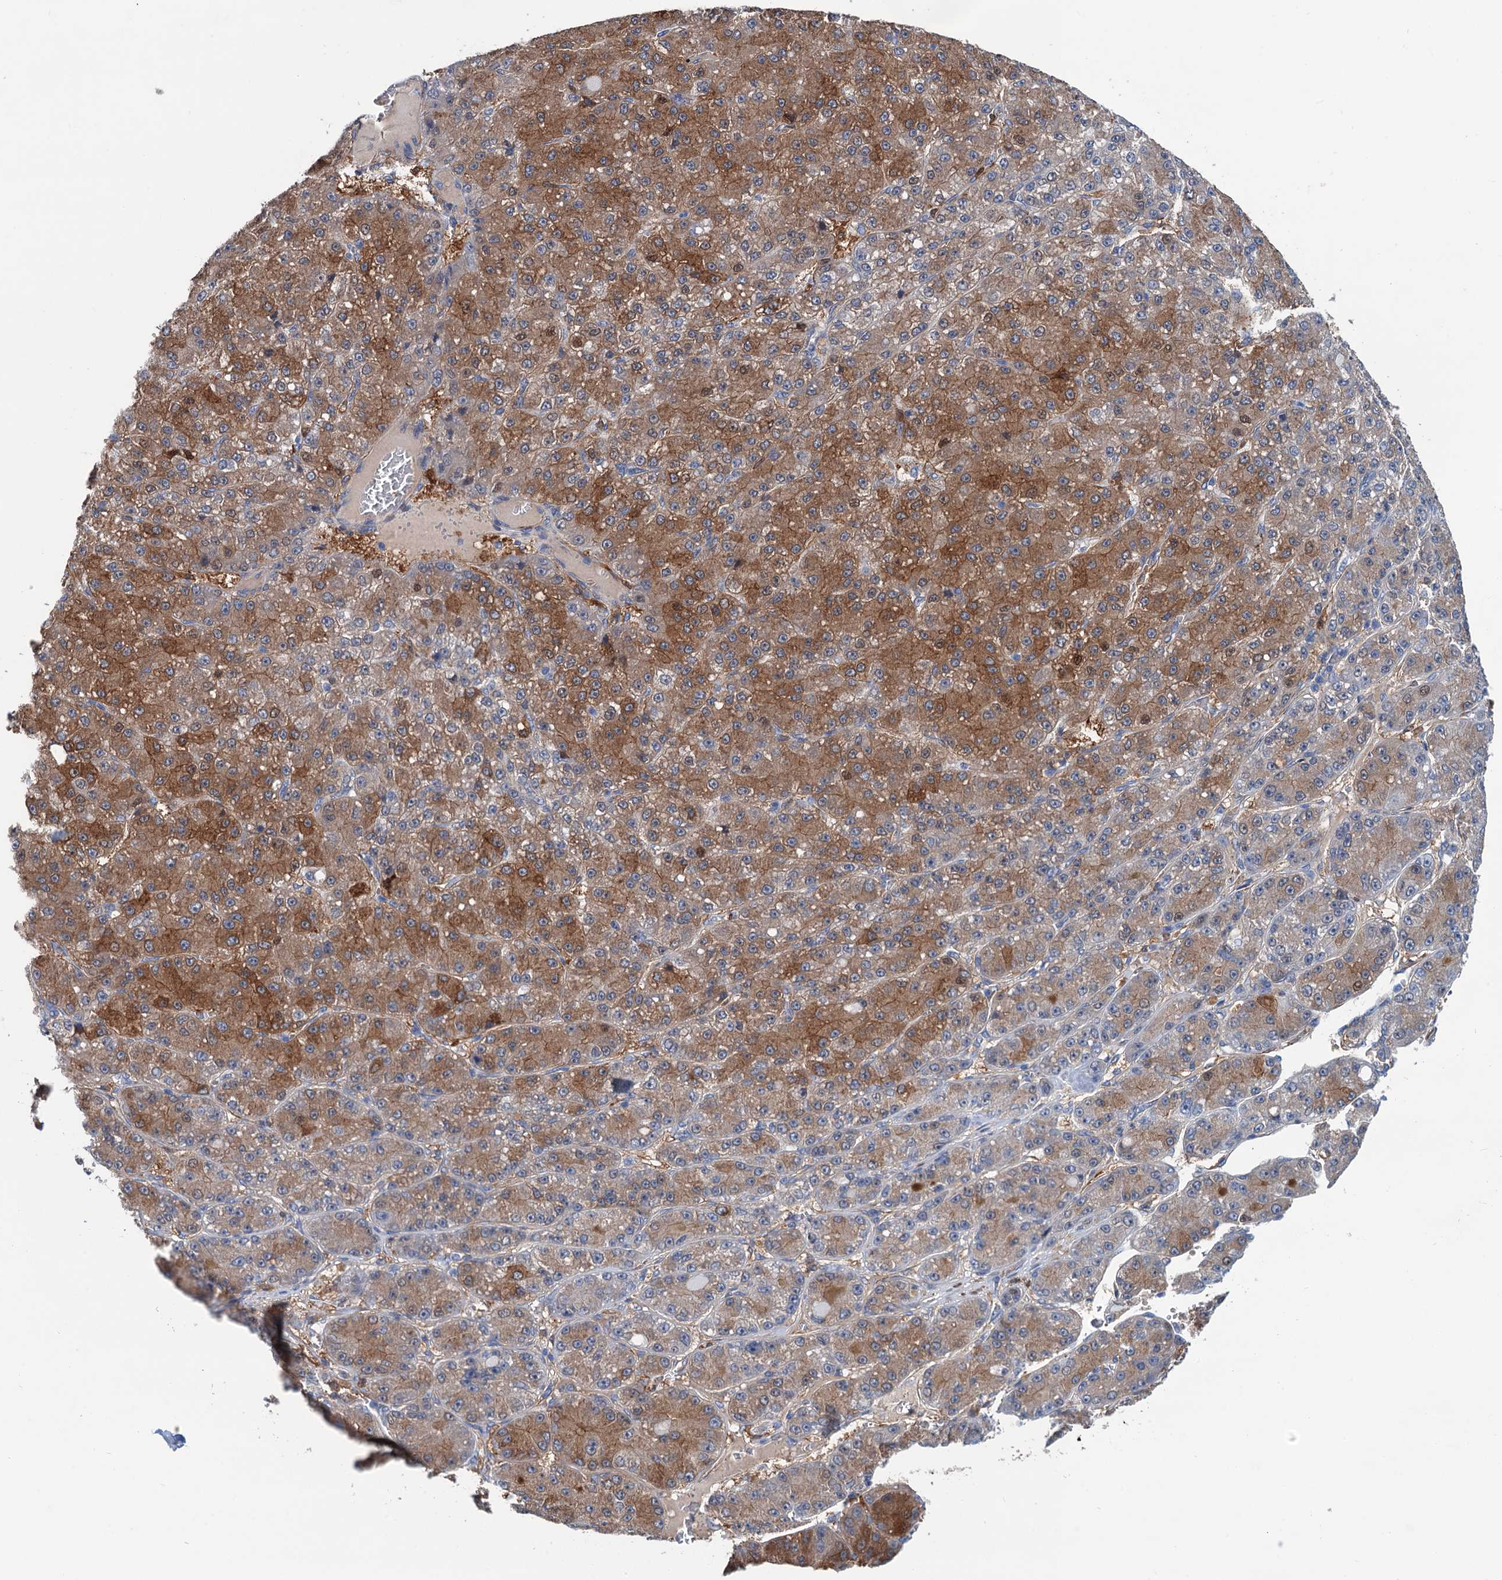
{"staining": {"intensity": "moderate", "quantity": ">75%", "location": "cytoplasmic/membranous"}, "tissue": "liver cancer", "cell_type": "Tumor cells", "image_type": "cancer", "snomed": [{"axis": "morphology", "description": "Carcinoma, Hepatocellular, NOS"}, {"axis": "topography", "description": "Liver"}], "caption": "Tumor cells display medium levels of moderate cytoplasmic/membranous staining in about >75% of cells in human liver hepatocellular carcinoma. (DAB (3,3'-diaminobenzidine) IHC with brightfield microscopy, high magnification).", "gene": "CSTPP1", "patient": {"sex": "male", "age": 67}}